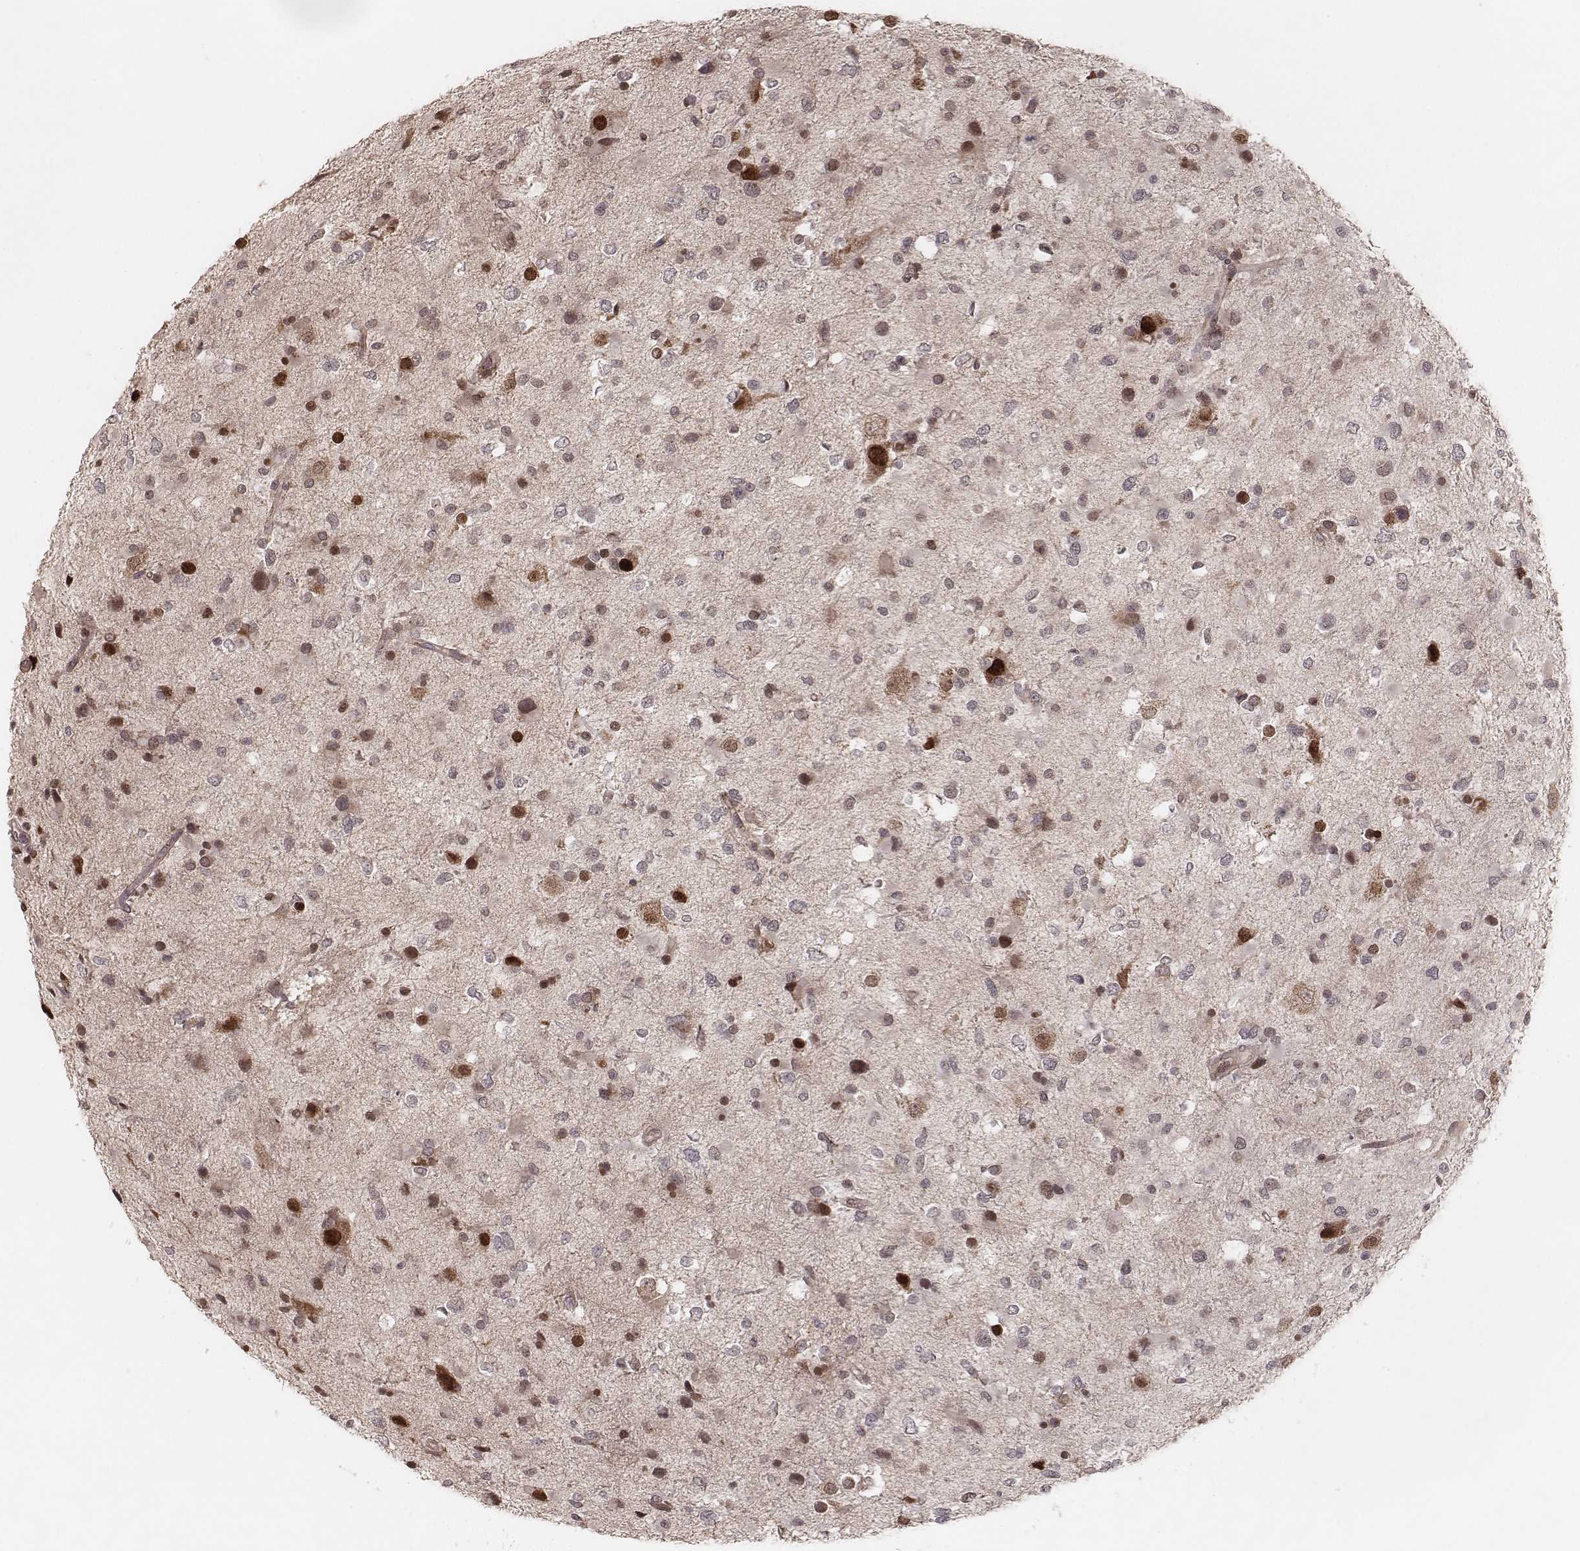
{"staining": {"intensity": "negative", "quantity": "none", "location": "none"}, "tissue": "glioma", "cell_type": "Tumor cells", "image_type": "cancer", "snomed": [{"axis": "morphology", "description": "Glioma, malignant, Low grade"}, {"axis": "topography", "description": "Brain"}], "caption": "Glioma was stained to show a protein in brown. There is no significant expression in tumor cells.", "gene": "MYO19", "patient": {"sex": "female", "age": 32}}